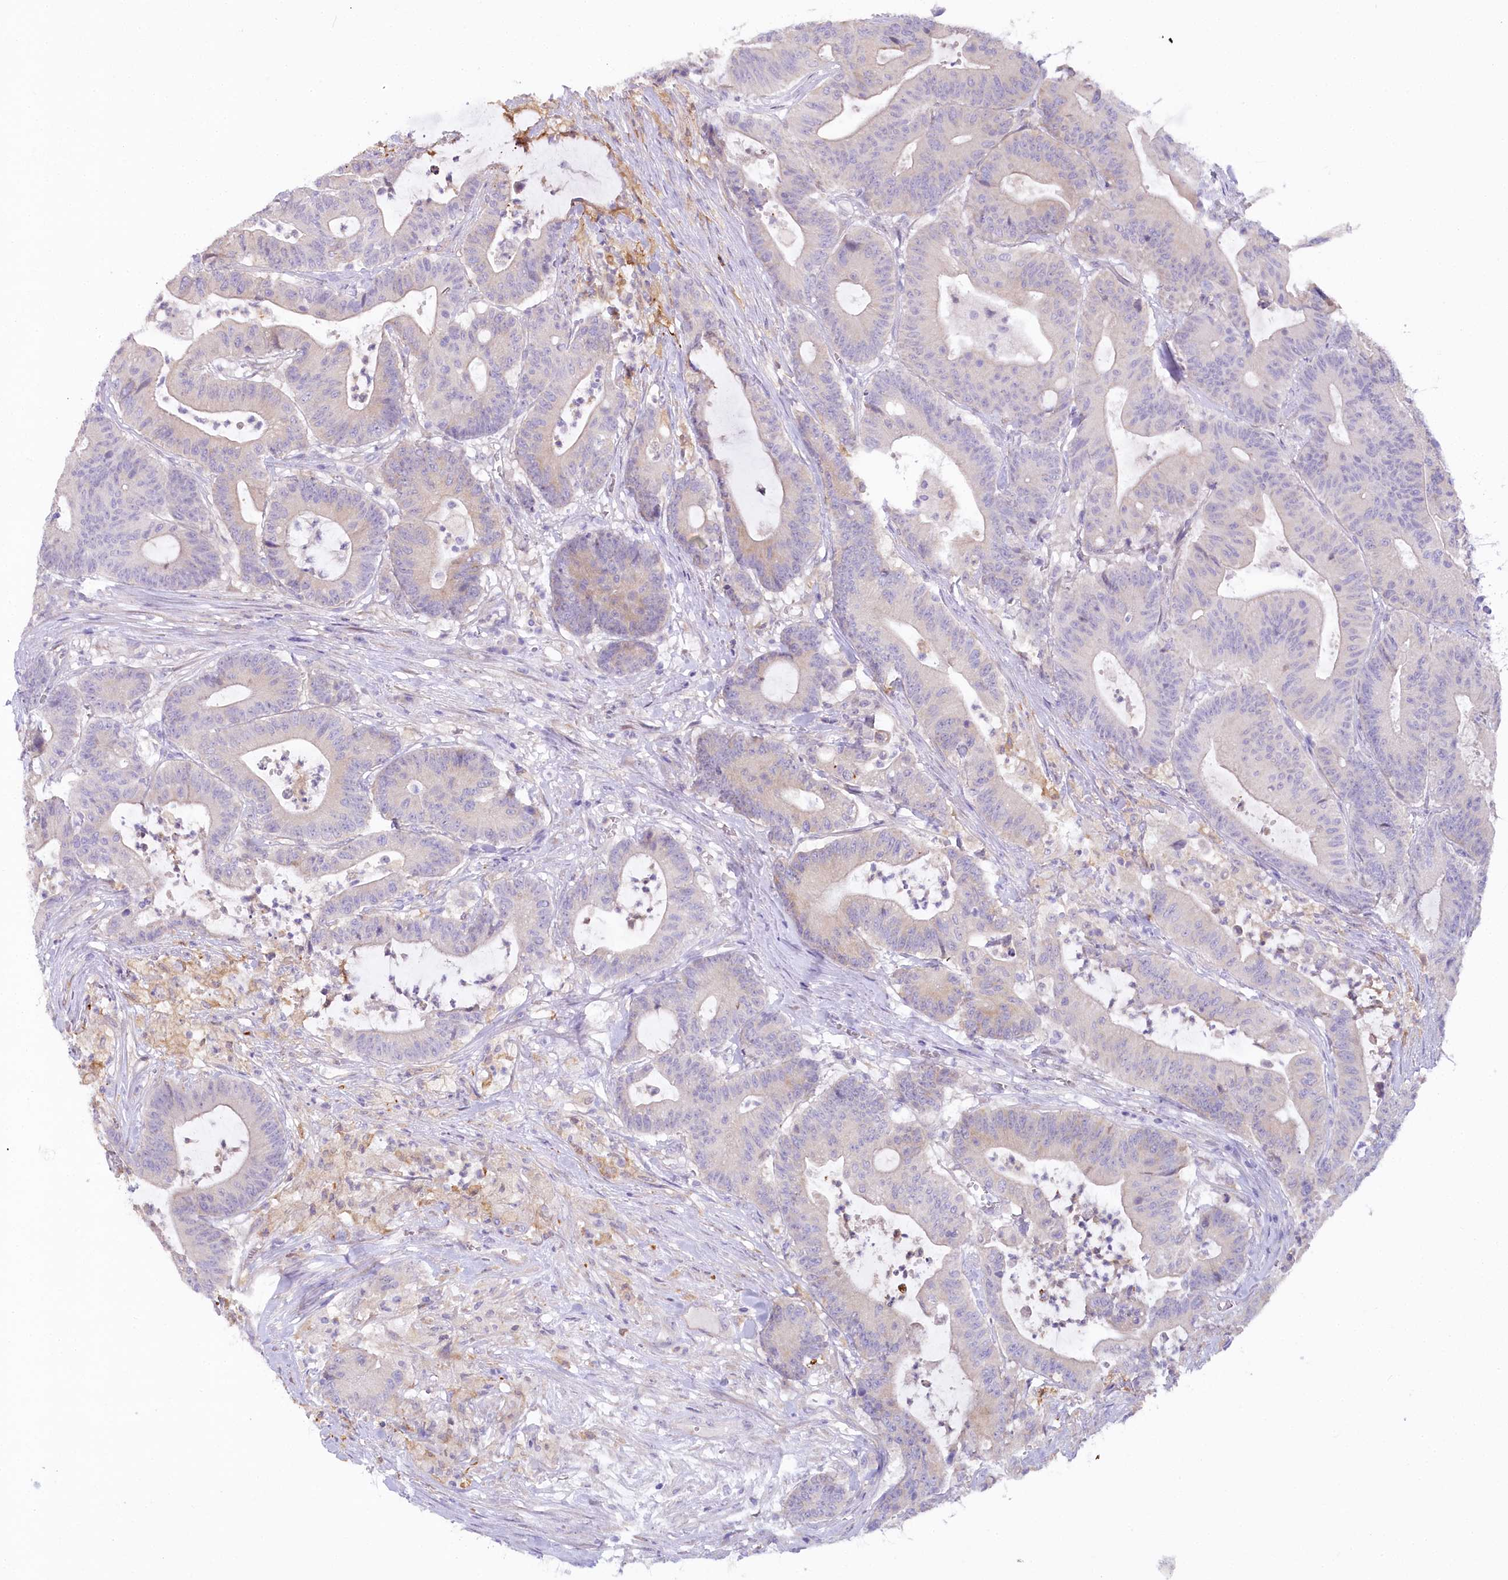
{"staining": {"intensity": "weak", "quantity": "<25%", "location": "cytoplasmic/membranous"}, "tissue": "colorectal cancer", "cell_type": "Tumor cells", "image_type": "cancer", "snomed": [{"axis": "morphology", "description": "Adenocarcinoma, NOS"}, {"axis": "topography", "description": "Colon"}], "caption": "High magnification brightfield microscopy of adenocarcinoma (colorectal) stained with DAB (brown) and counterstained with hematoxylin (blue): tumor cells show no significant staining. (Brightfield microscopy of DAB IHC at high magnification).", "gene": "MYOZ1", "patient": {"sex": "female", "age": 84}}